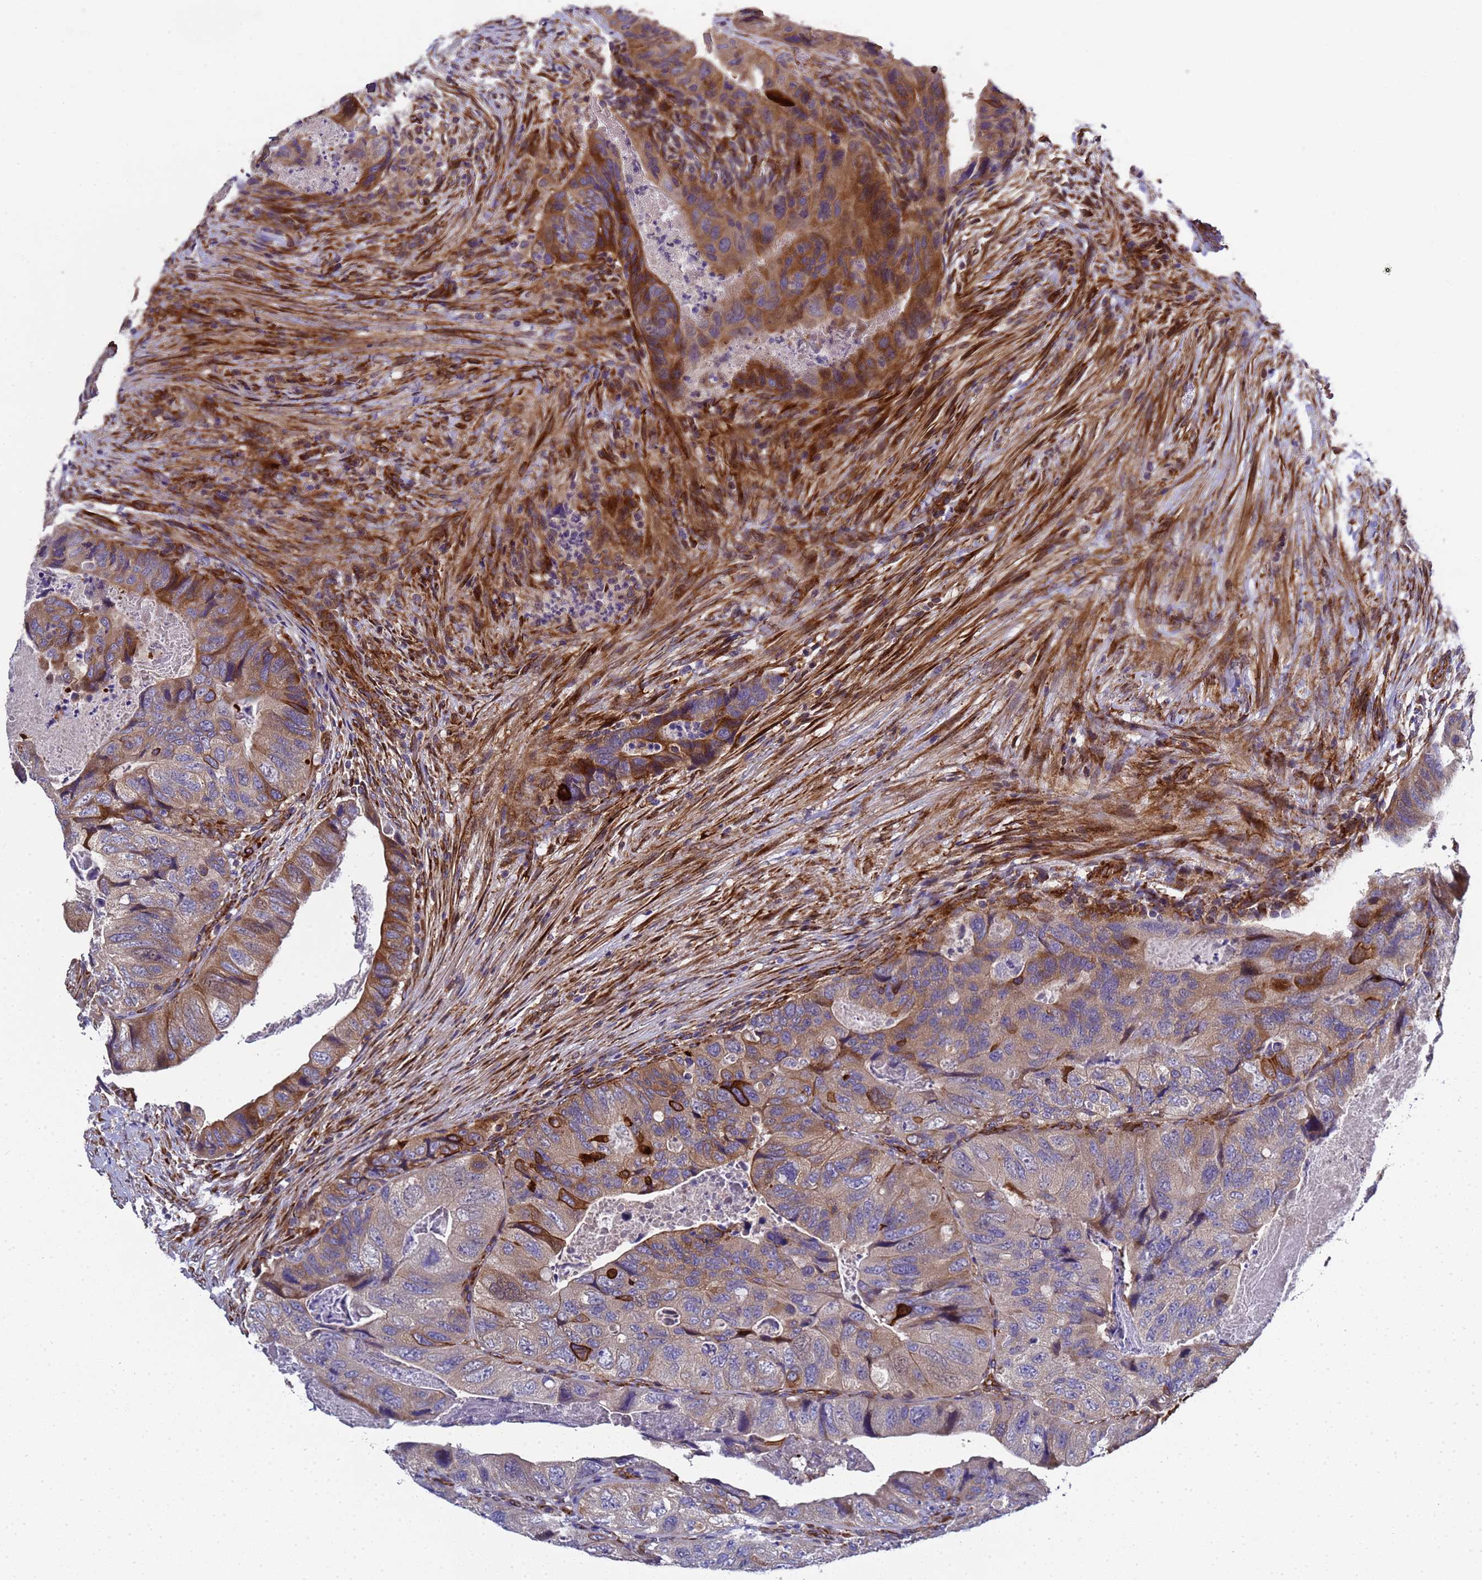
{"staining": {"intensity": "strong", "quantity": "<25%", "location": "cytoplasmic/membranous"}, "tissue": "colorectal cancer", "cell_type": "Tumor cells", "image_type": "cancer", "snomed": [{"axis": "morphology", "description": "Adenocarcinoma, NOS"}, {"axis": "topography", "description": "Rectum"}], "caption": "Protein staining by immunohistochemistry (IHC) shows strong cytoplasmic/membranous positivity in approximately <25% of tumor cells in adenocarcinoma (colorectal).", "gene": "MOCS1", "patient": {"sex": "male", "age": 63}}